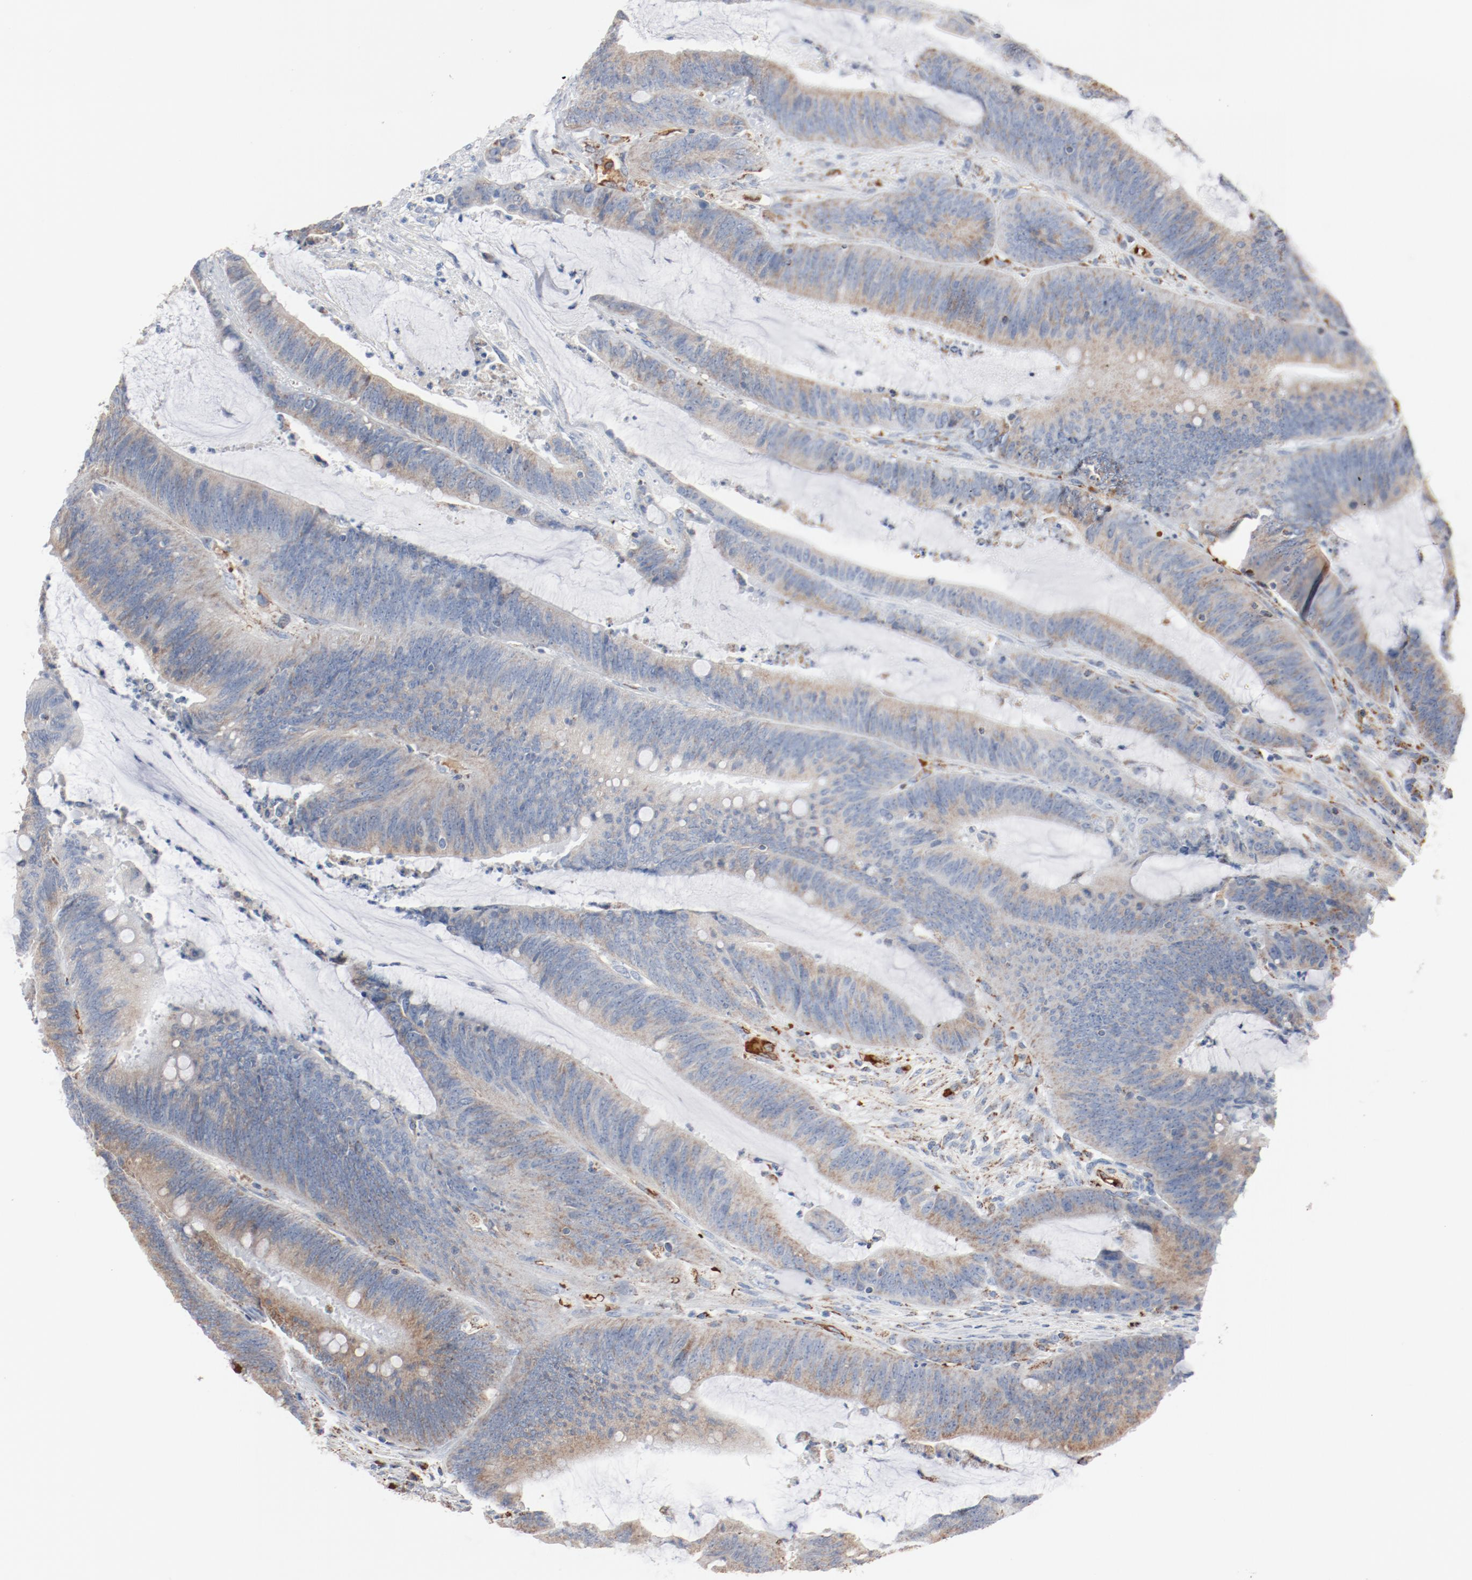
{"staining": {"intensity": "weak", "quantity": ">75%", "location": "cytoplasmic/membranous"}, "tissue": "colorectal cancer", "cell_type": "Tumor cells", "image_type": "cancer", "snomed": [{"axis": "morphology", "description": "Adenocarcinoma, NOS"}, {"axis": "topography", "description": "Rectum"}], "caption": "Immunohistochemical staining of colorectal cancer (adenocarcinoma) shows low levels of weak cytoplasmic/membranous protein staining in approximately >75% of tumor cells.", "gene": "NDUFB8", "patient": {"sex": "female", "age": 66}}